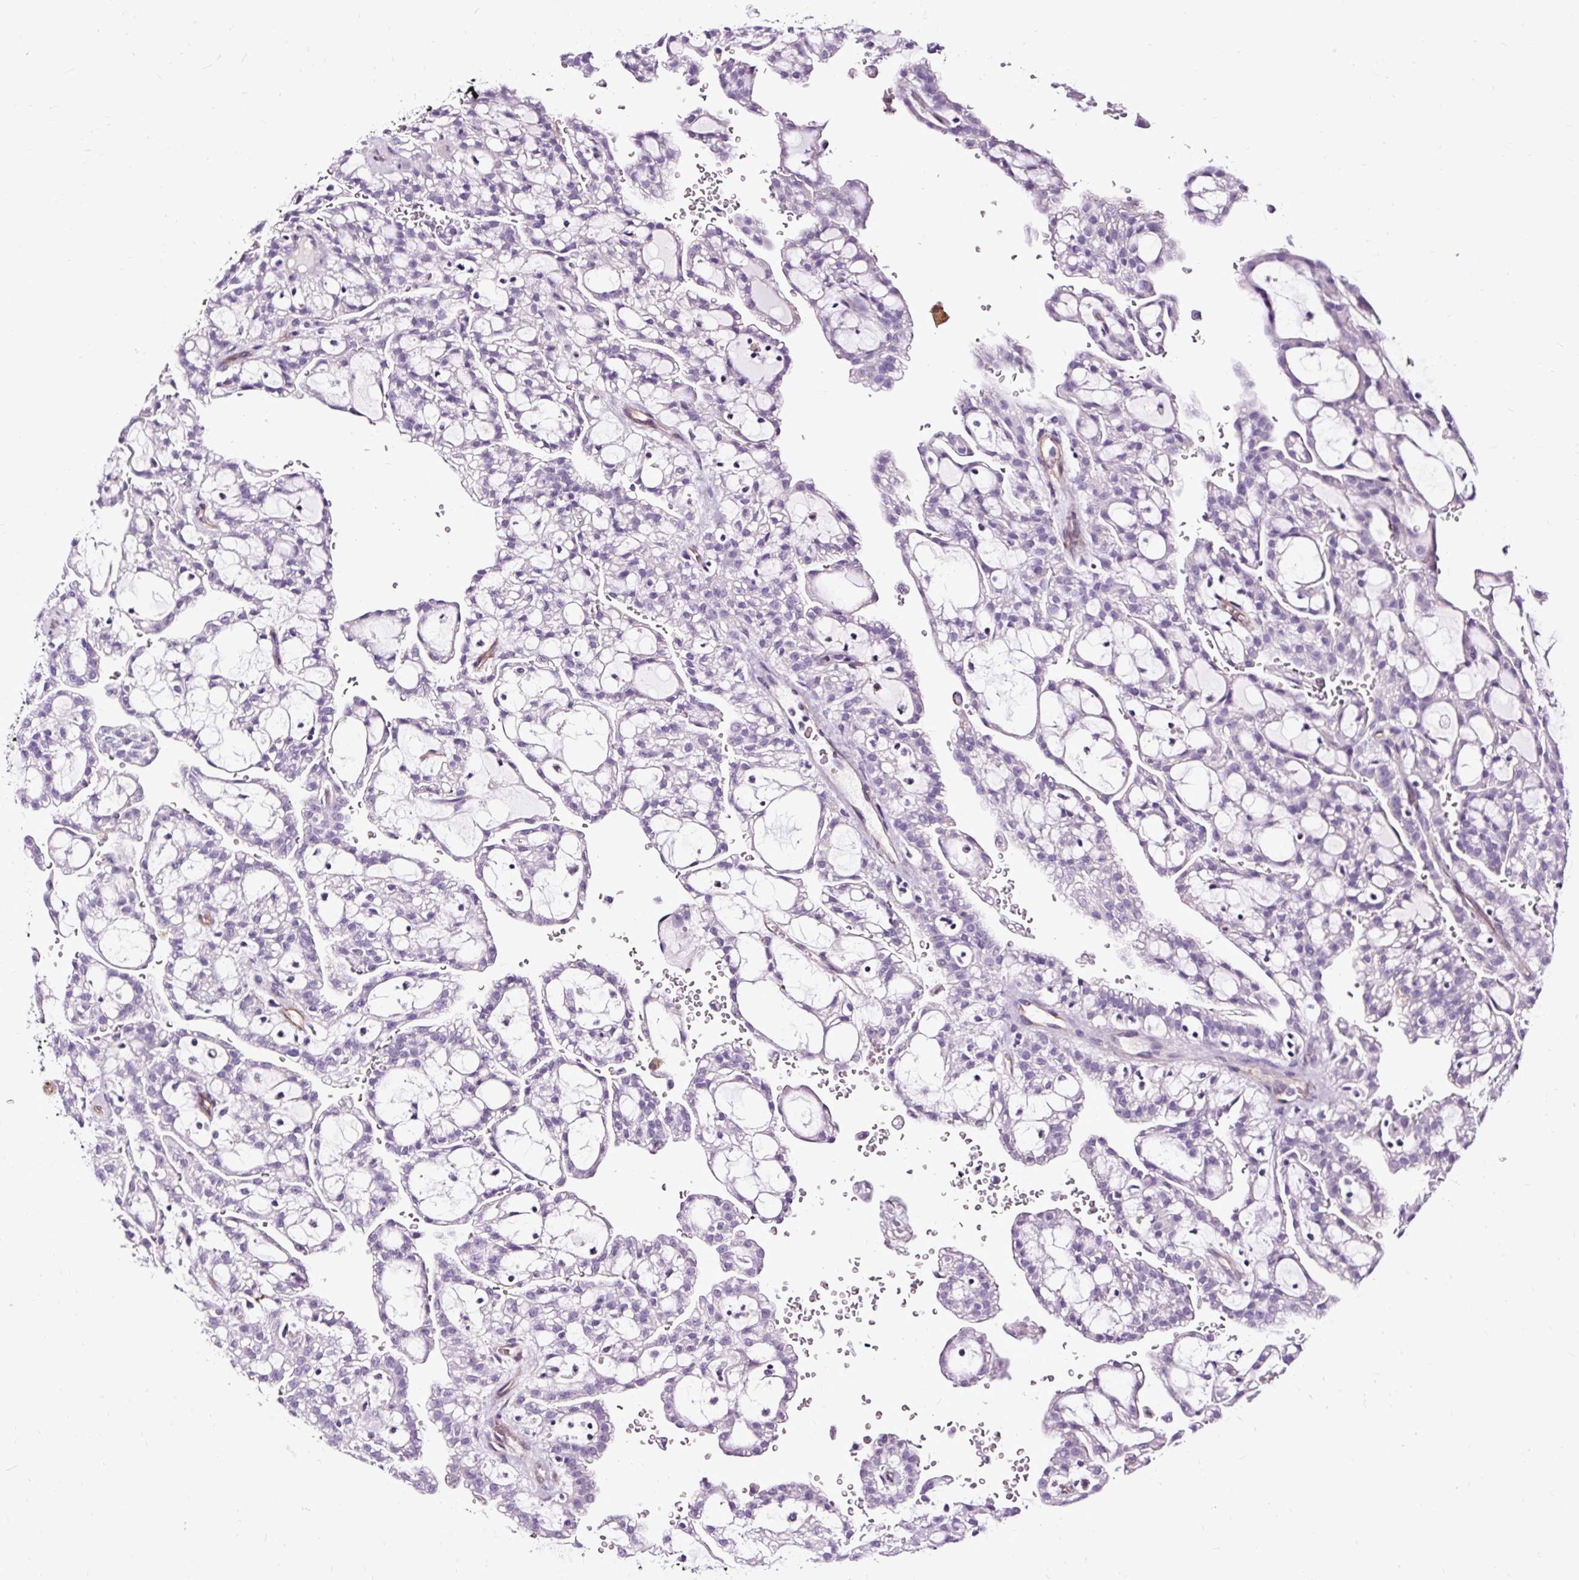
{"staining": {"intensity": "negative", "quantity": "none", "location": "none"}, "tissue": "renal cancer", "cell_type": "Tumor cells", "image_type": "cancer", "snomed": [{"axis": "morphology", "description": "Adenocarcinoma, NOS"}, {"axis": "topography", "description": "Kidney"}], "caption": "High magnification brightfield microscopy of renal cancer stained with DAB (brown) and counterstained with hematoxylin (blue): tumor cells show no significant expression.", "gene": "SLC7A8", "patient": {"sex": "male", "age": 63}}